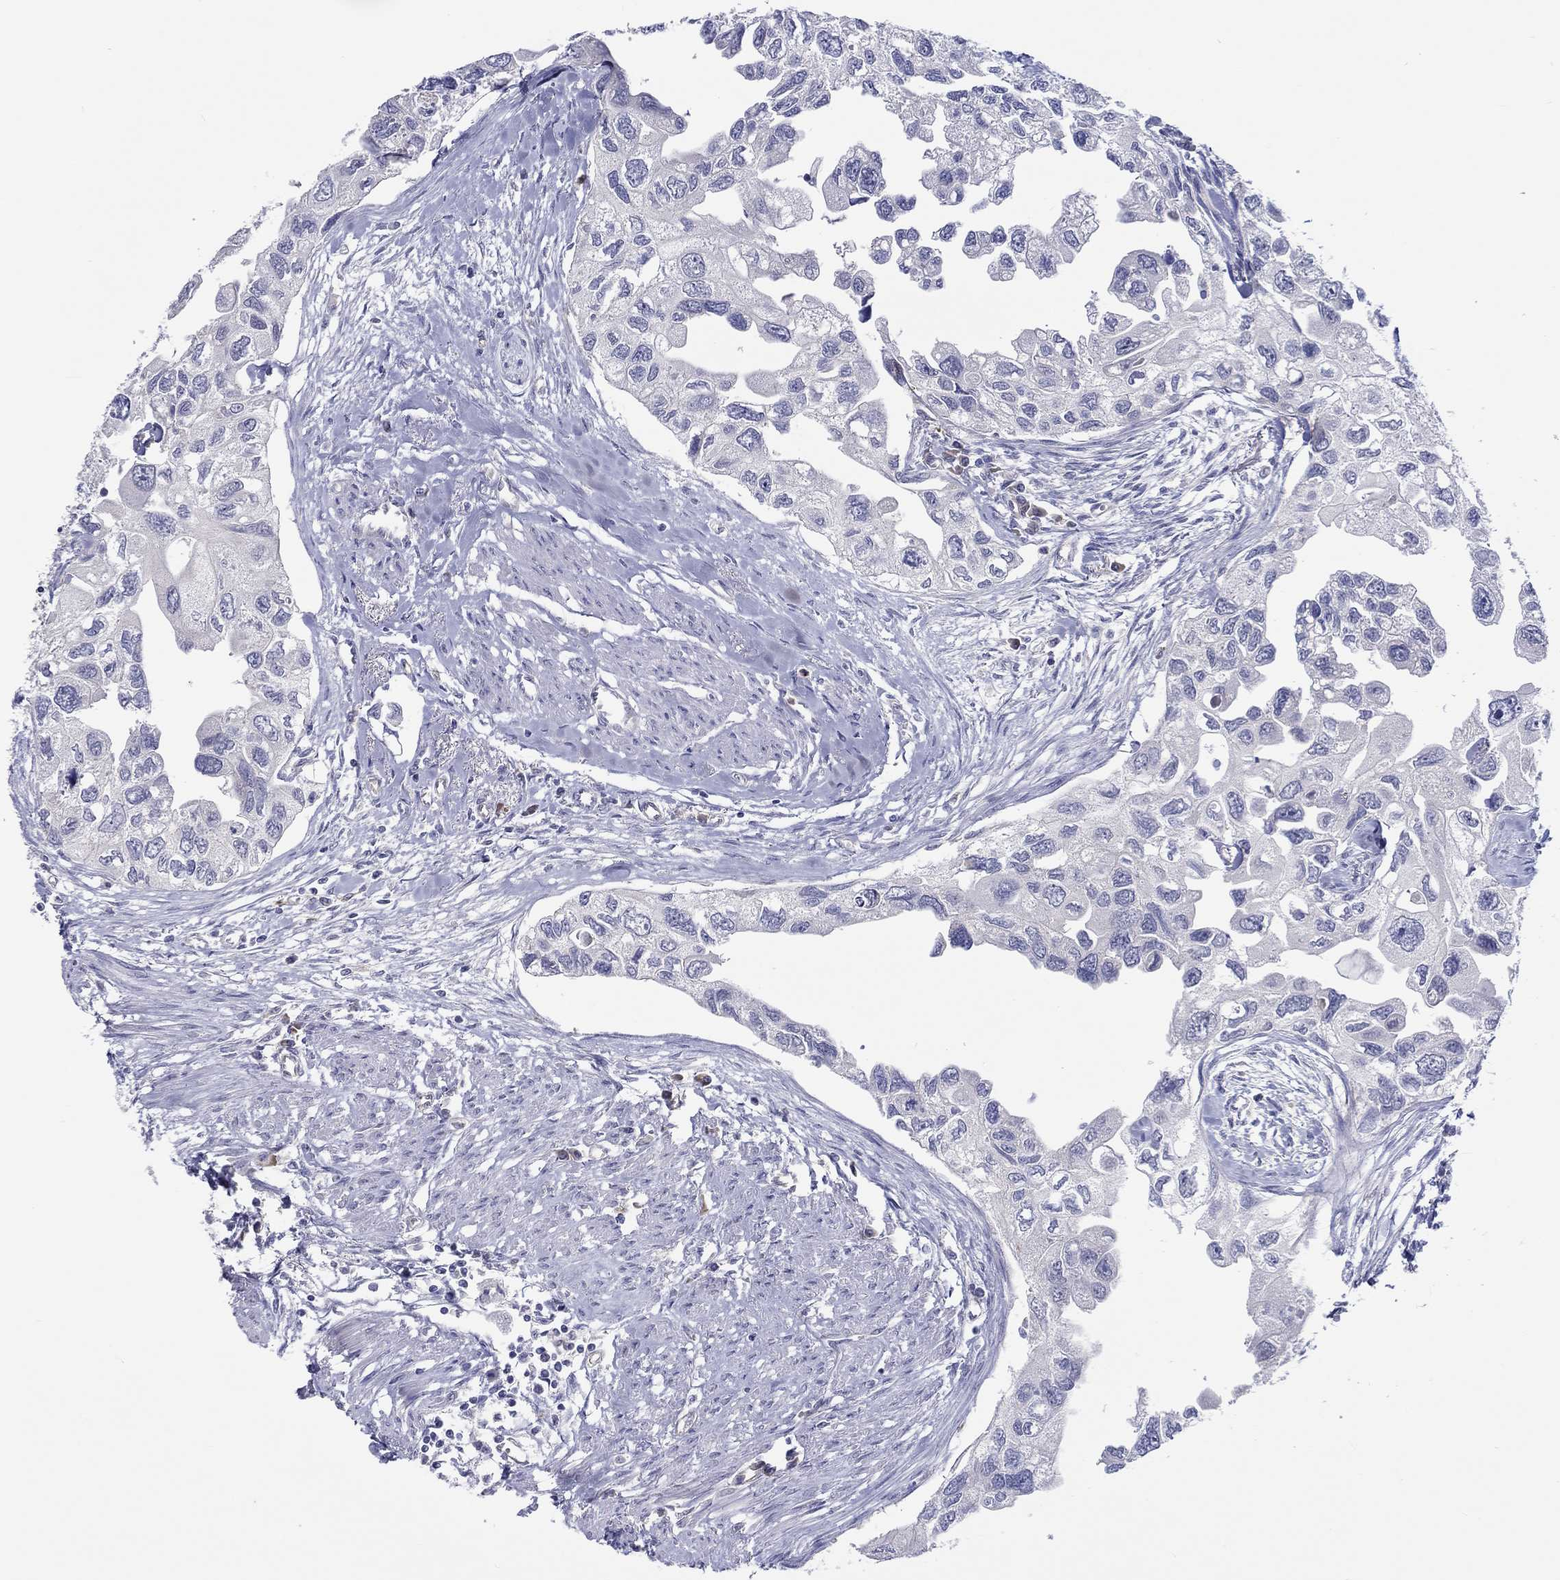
{"staining": {"intensity": "negative", "quantity": "none", "location": "none"}, "tissue": "urothelial cancer", "cell_type": "Tumor cells", "image_type": "cancer", "snomed": [{"axis": "morphology", "description": "Urothelial carcinoma, High grade"}, {"axis": "topography", "description": "Urinary bladder"}], "caption": "Urothelial carcinoma (high-grade) was stained to show a protein in brown. There is no significant positivity in tumor cells.", "gene": "ABCG4", "patient": {"sex": "male", "age": 59}}